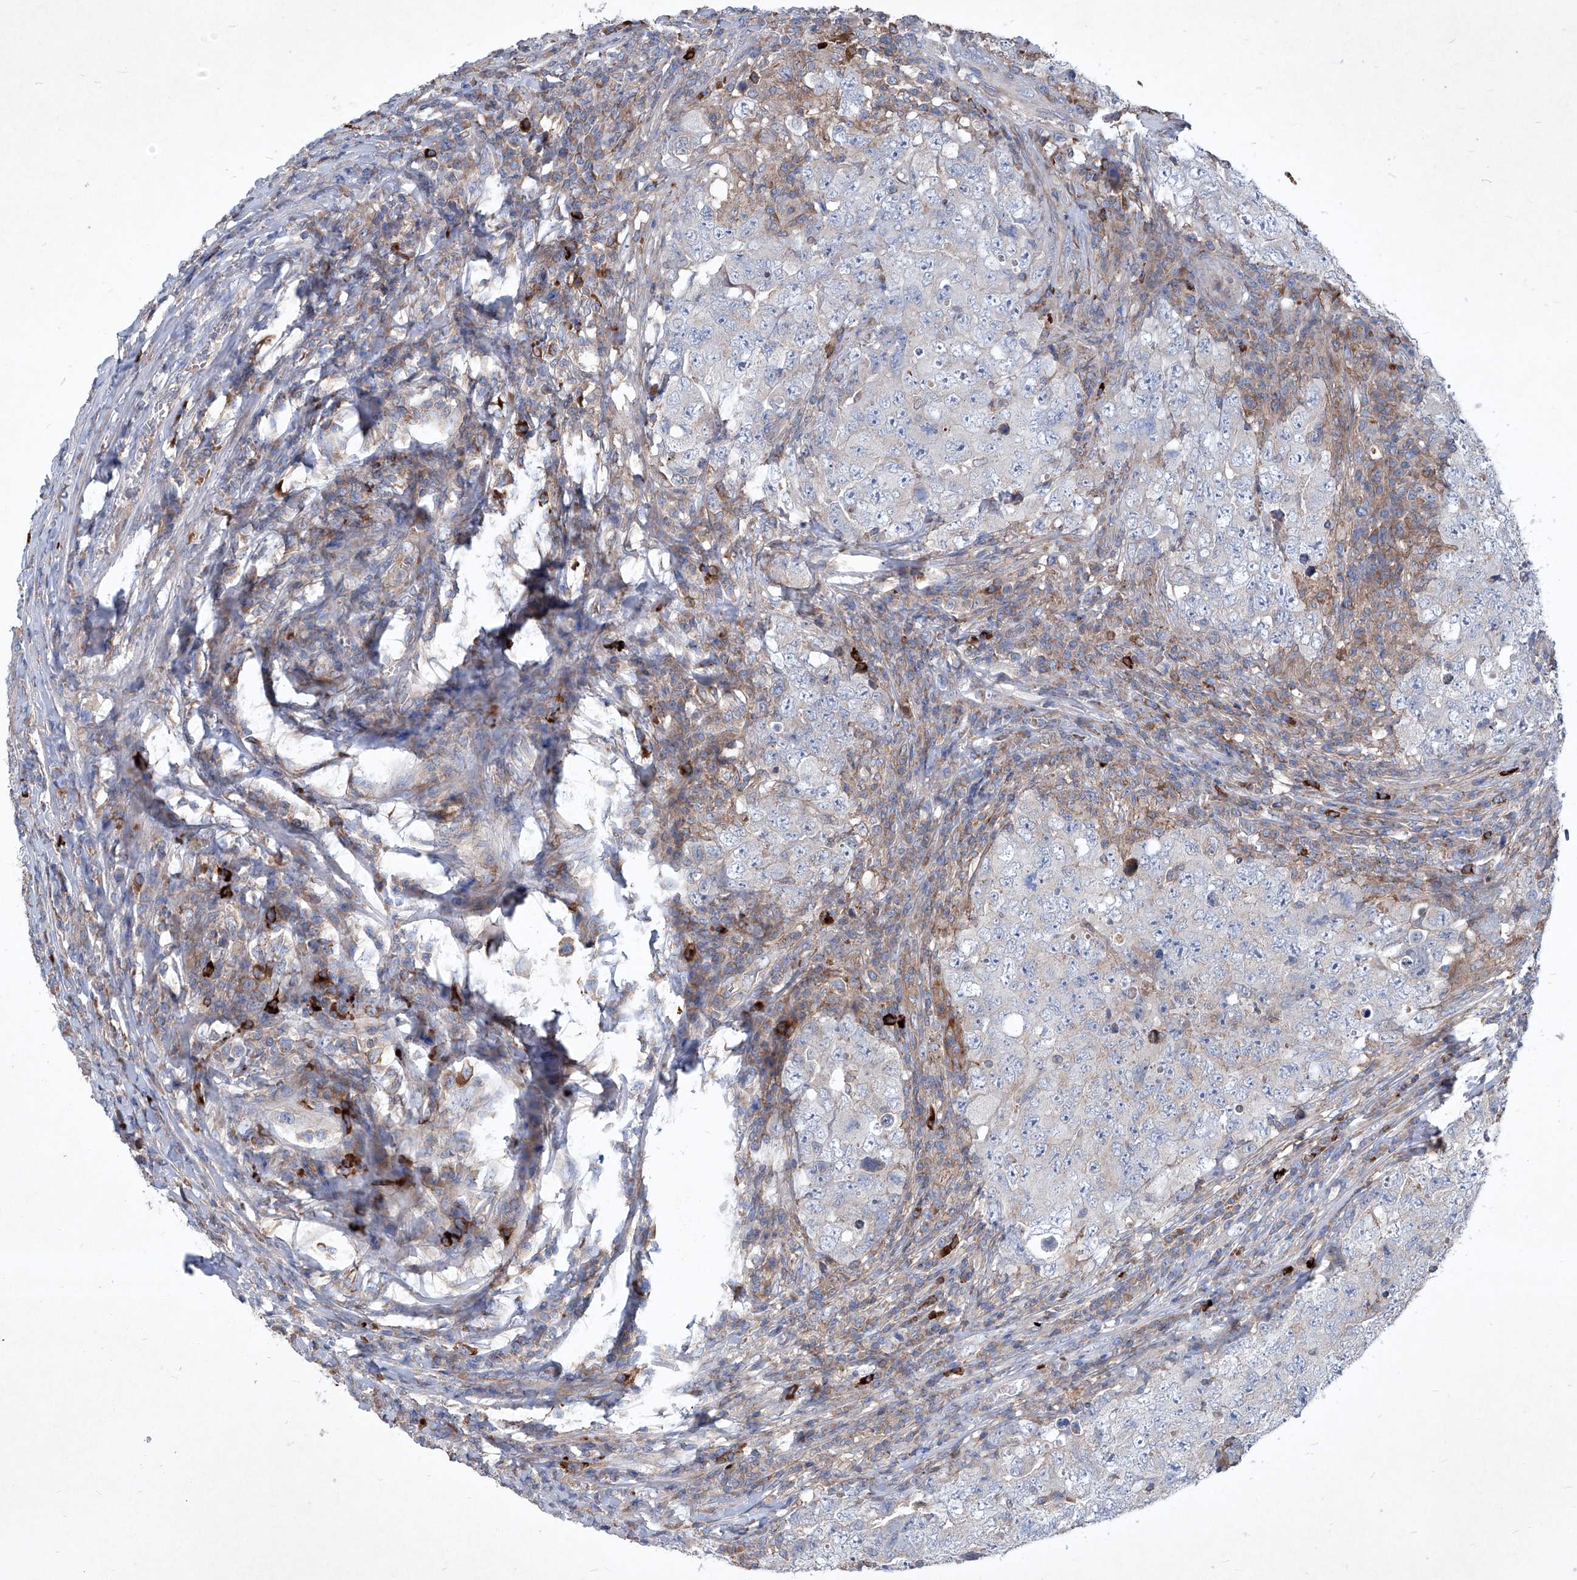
{"staining": {"intensity": "negative", "quantity": "none", "location": "none"}, "tissue": "testis cancer", "cell_type": "Tumor cells", "image_type": "cancer", "snomed": [{"axis": "morphology", "description": "Carcinoma, Embryonal, NOS"}, {"axis": "topography", "description": "Testis"}], "caption": "Tumor cells show no significant protein staining in testis cancer (embryonal carcinoma).", "gene": "EPHA8", "patient": {"sex": "male", "age": 26}}